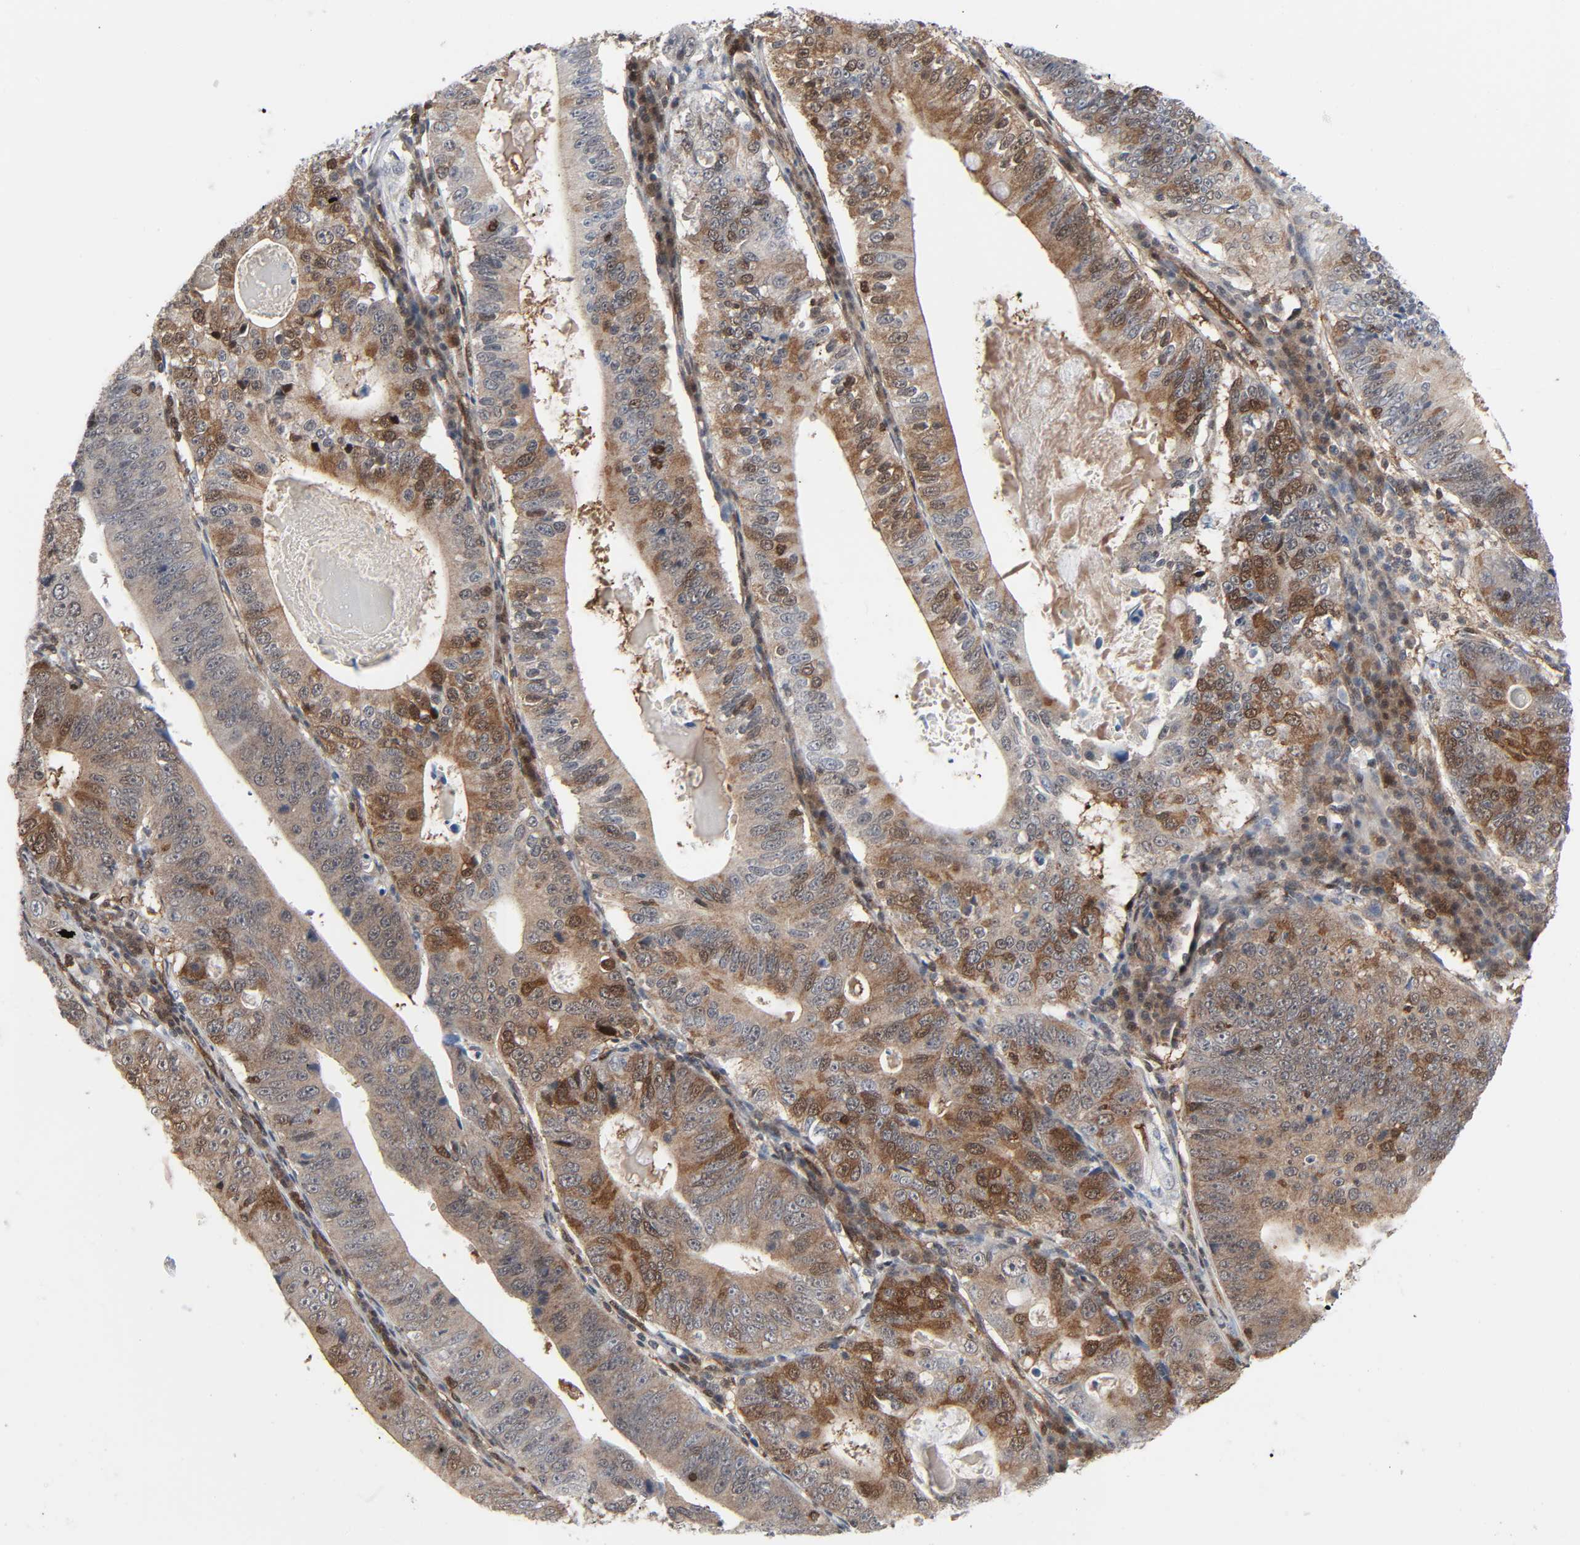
{"staining": {"intensity": "moderate", "quantity": ">75%", "location": "cytoplasmic/membranous"}, "tissue": "stomach cancer", "cell_type": "Tumor cells", "image_type": "cancer", "snomed": [{"axis": "morphology", "description": "Adenocarcinoma, NOS"}, {"axis": "topography", "description": "Stomach"}], "caption": "Immunohistochemical staining of human adenocarcinoma (stomach) displays moderate cytoplasmic/membranous protein staining in about >75% of tumor cells.", "gene": "GSK3A", "patient": {"sex": "male", "age": 59}}